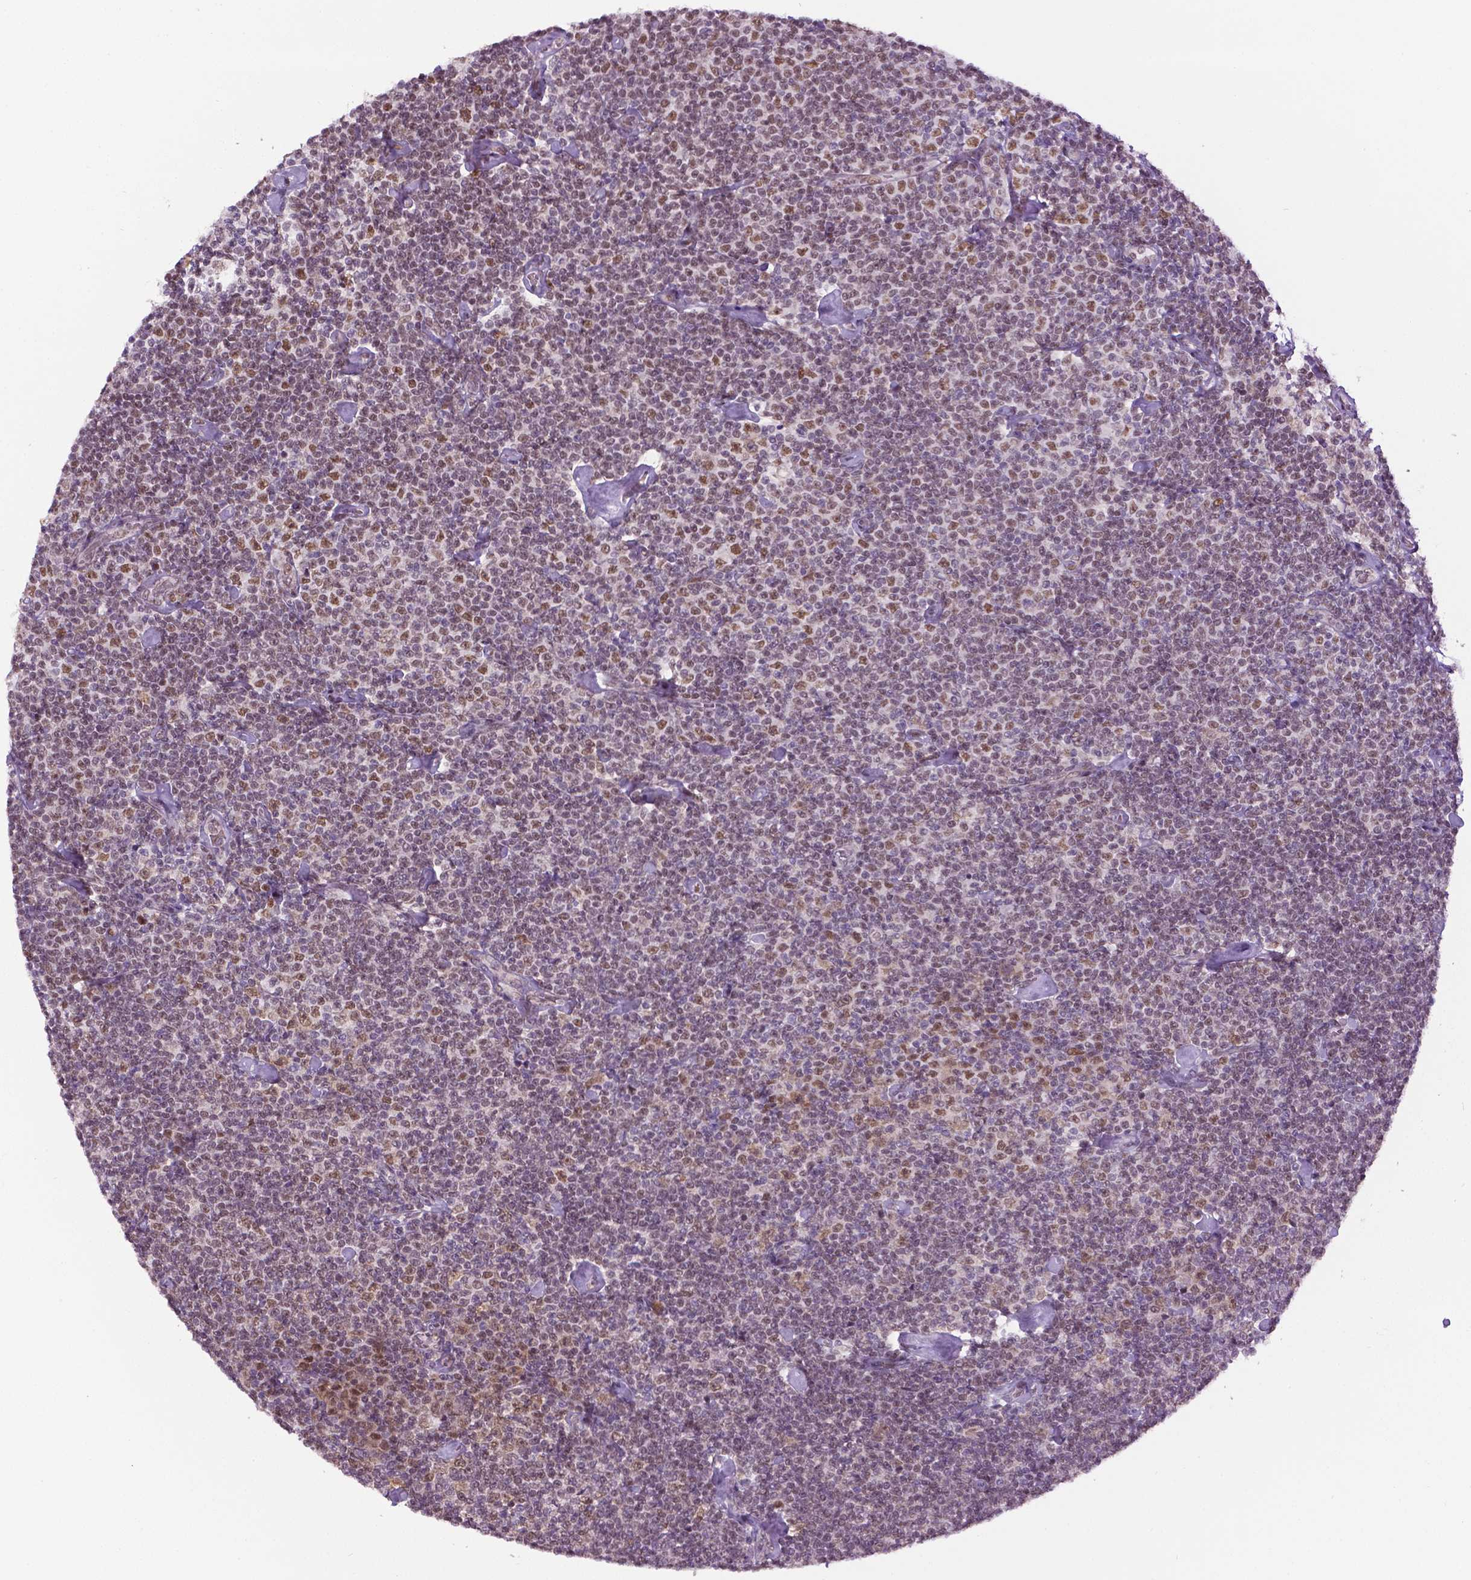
{"staining": {"intensity": "moderate", "quantity": "<25%", "location": "nuclear"}, "tissue": "lymphoma", "cell_type": "Tumor cells", "image_type": "cancer", "snomed": [{"axis": "morphology", "description": "Malignant lymphoma, non-Hodgkin's type, Low grade"}, {"axis": "topography", "description": "Lymph node"}], "caption": "This image shows immunohistochemistry (IHC) staining of lymphoma, with low moderate nuclear expression in approximately <25% of tumor cells.", "gene": "ZNF41", "patient": {"sex": "male", "age": 81}}